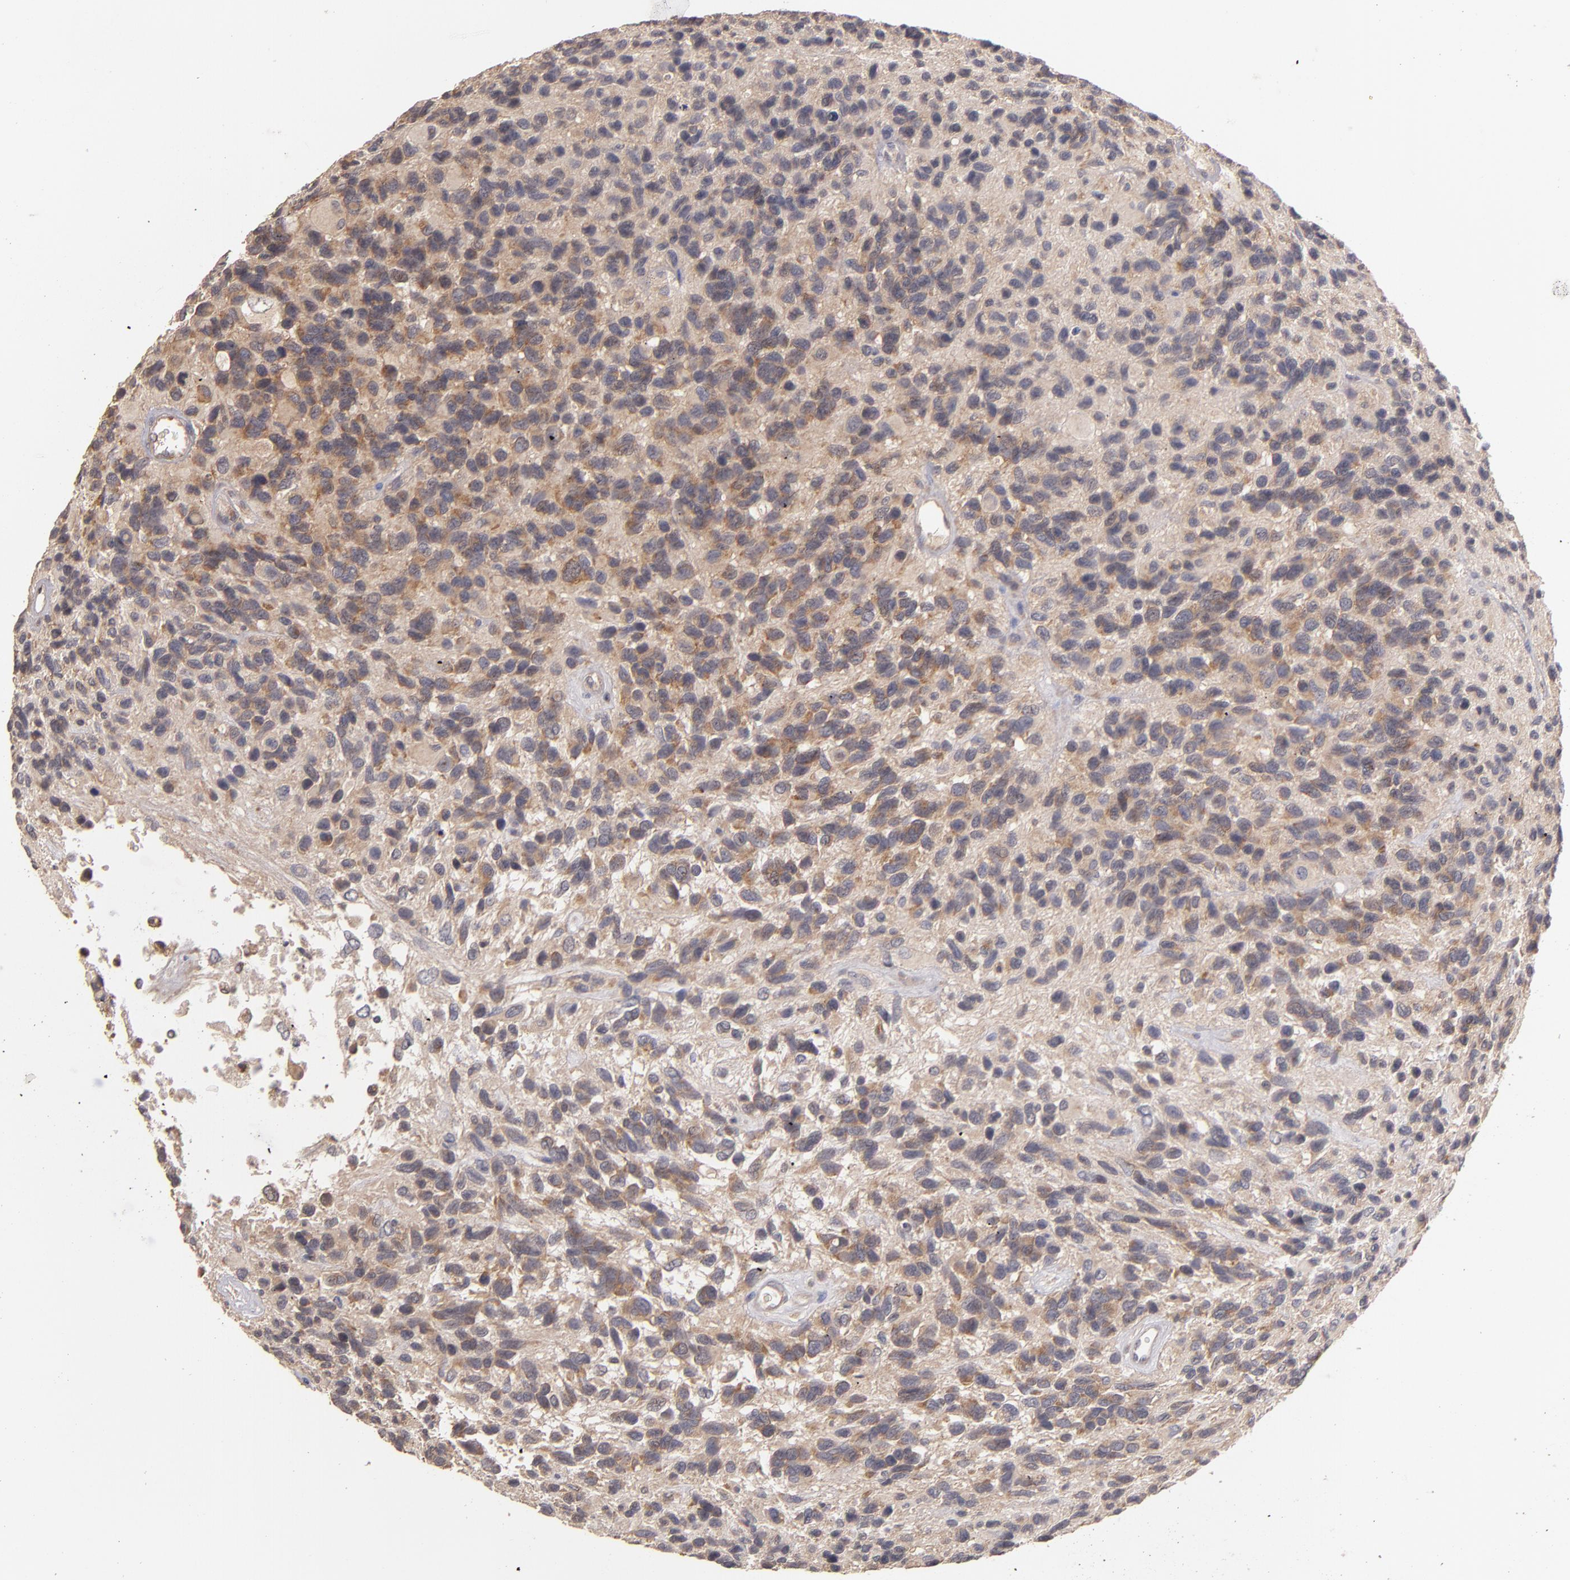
{"staining": {"intensity": "moderate", "quantity": "25%-75%", "location": "cytoplasmic/membranous"}, "tissue": "glioma", "cell_type": "Tumor cells", "image_type": "cancer", "snomed": [{"axis": "morphology", "description": "Glioma, malignant, High grade"}, {"axis": "topography", "description": "Brain"}], "caption": "About 25%-75% of tumor cells in human malignant glioma (high-grade) demonstrate moderate cytoplasmic/membranous protein positivity as visualized by brown immunohistochemical staining.", "gene": "UPF3B", "patient": {"sex": "male", "age": 77}}